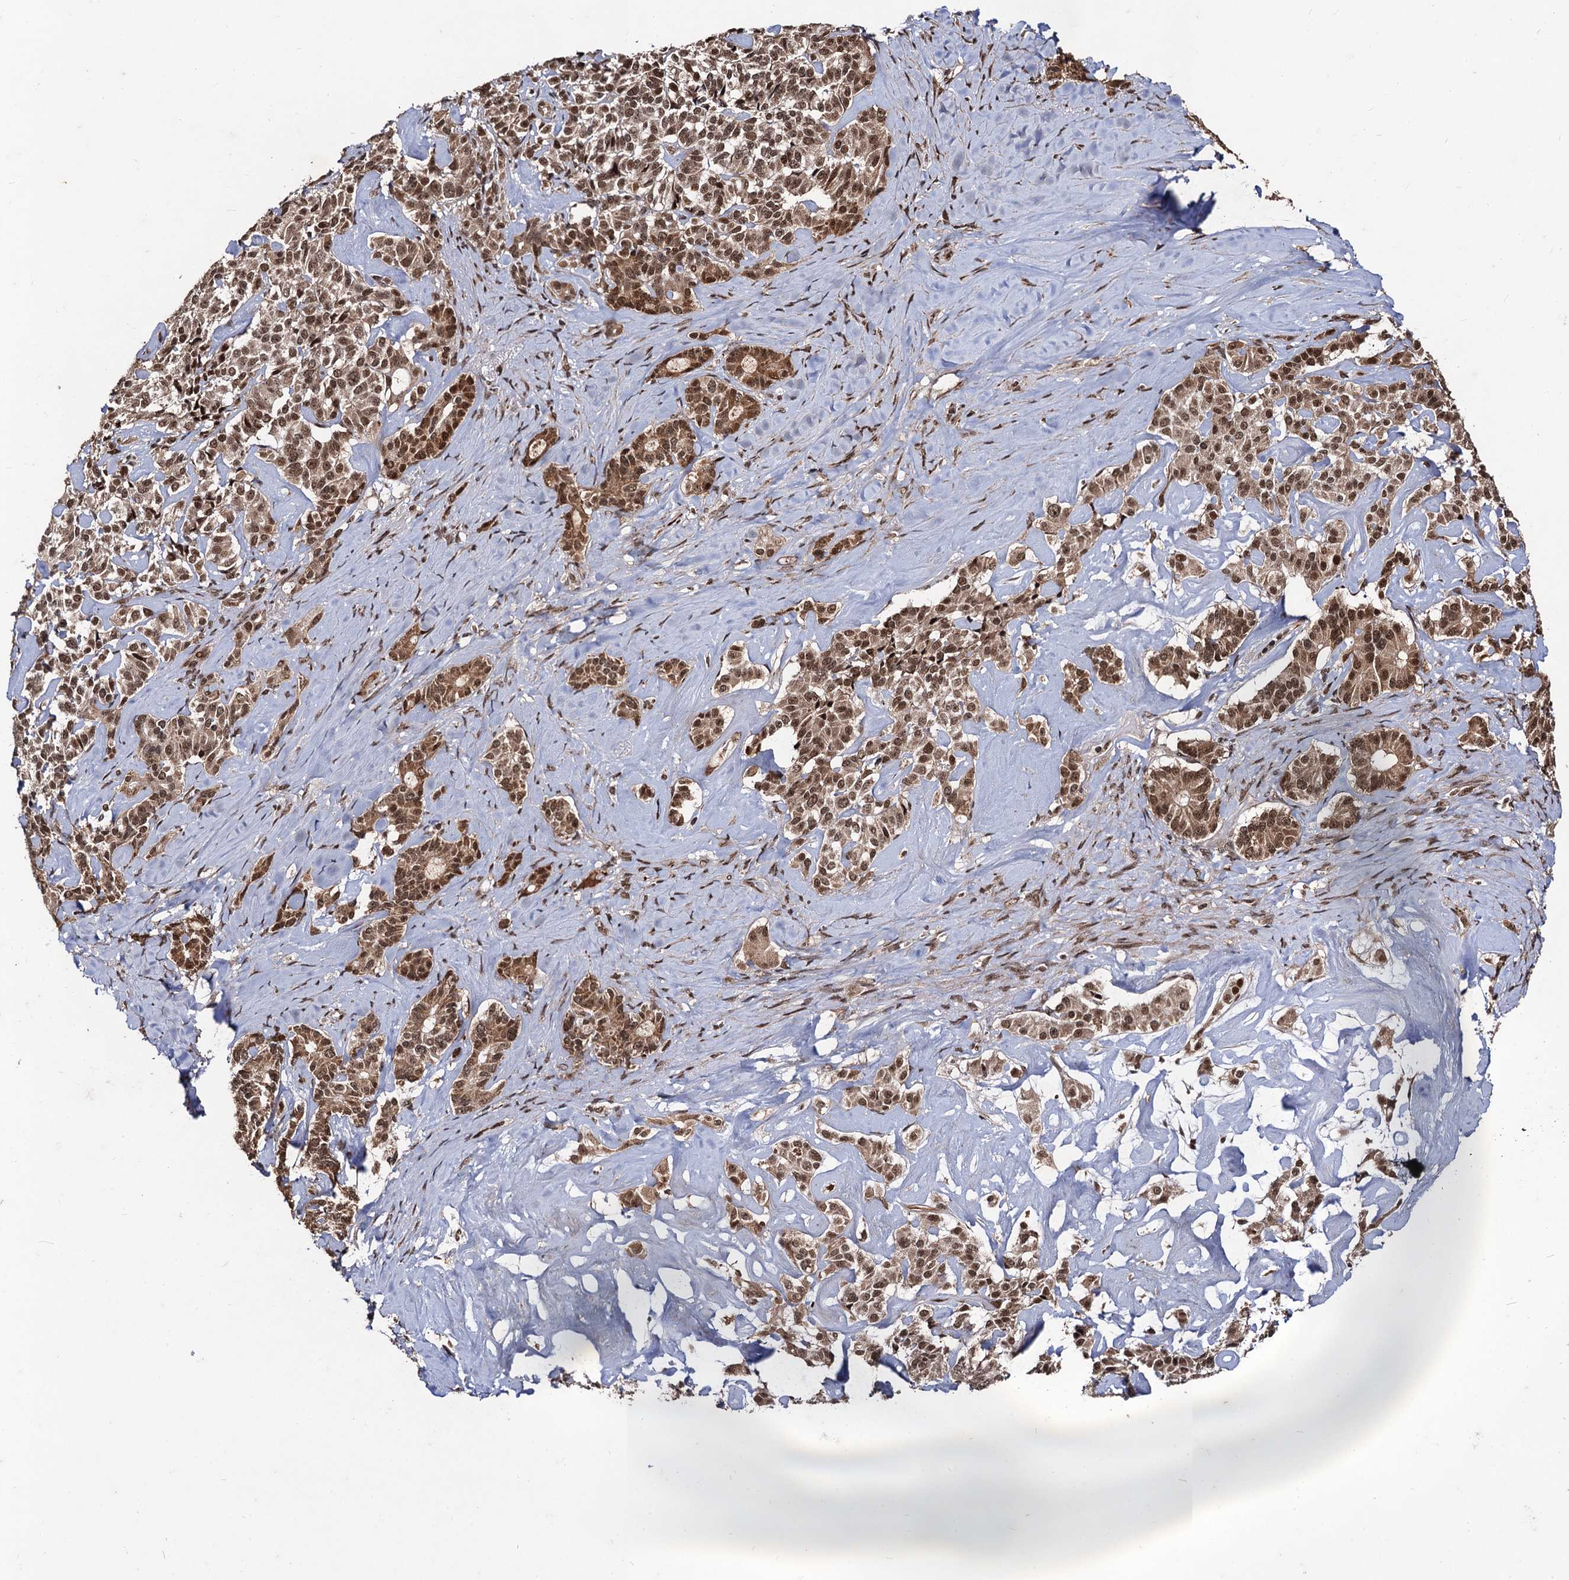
{"staining": {"intensity": "moderate", "quantity": ">75%", "location": "cytoplasmic/membranous,nuclear"}, "tissue": "pancreatic cancer", "cell_type": "Tumor cells", "image_type": "cancer", "snomed": [{"axis": "morphology", "description": "Adenocarcinoma, NOS"}, {"axis": "topography", "description": "Pancreas"}], "caption": "Human pancreatic cancer stained with a protein marker shows moderate staining in tumor cells.", "gene": "SFSWAP", "patient": {"sex": "female", "age": 74}}